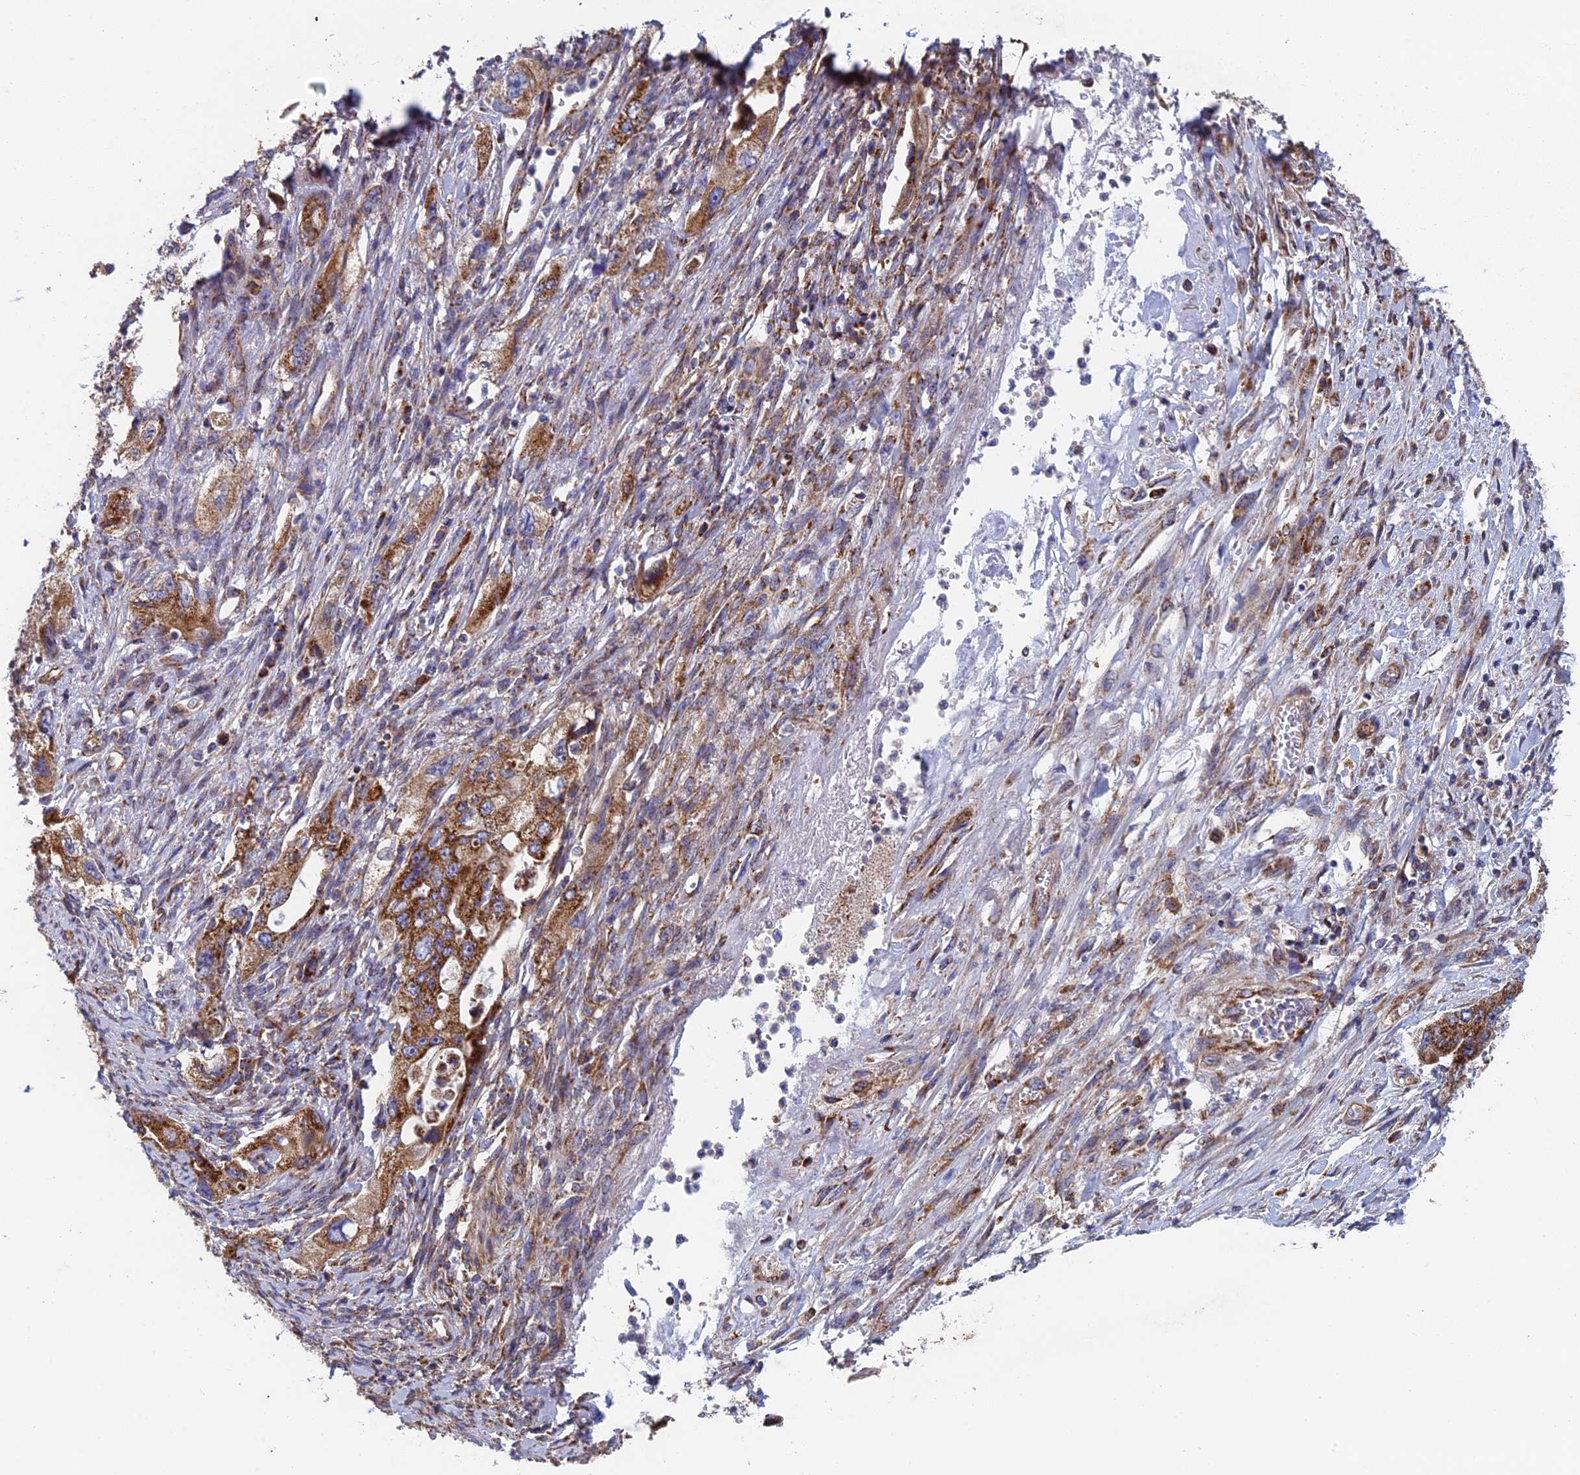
{"staining": {"intensity": "strong", "quantity": ">75%", "location": "cytoplasmic/membranous"}, "tissue": "pancreatic cancer", "cell_type": "Tumor cells", "image_type": "cancer", "snomed": [{"axis": "morphology", "description": "Adenocarcinoma, NOS"}, {"axis": "topography", "description": "Pancreas"}], "caption": "Protein staining reveals strong cytoplasmic/membranous positivity in about >75% of tumor cells in adenocarcinoma (pancreatic).", "gene": "MRPS9", "patient": {"sex": "female", "age": 73}}